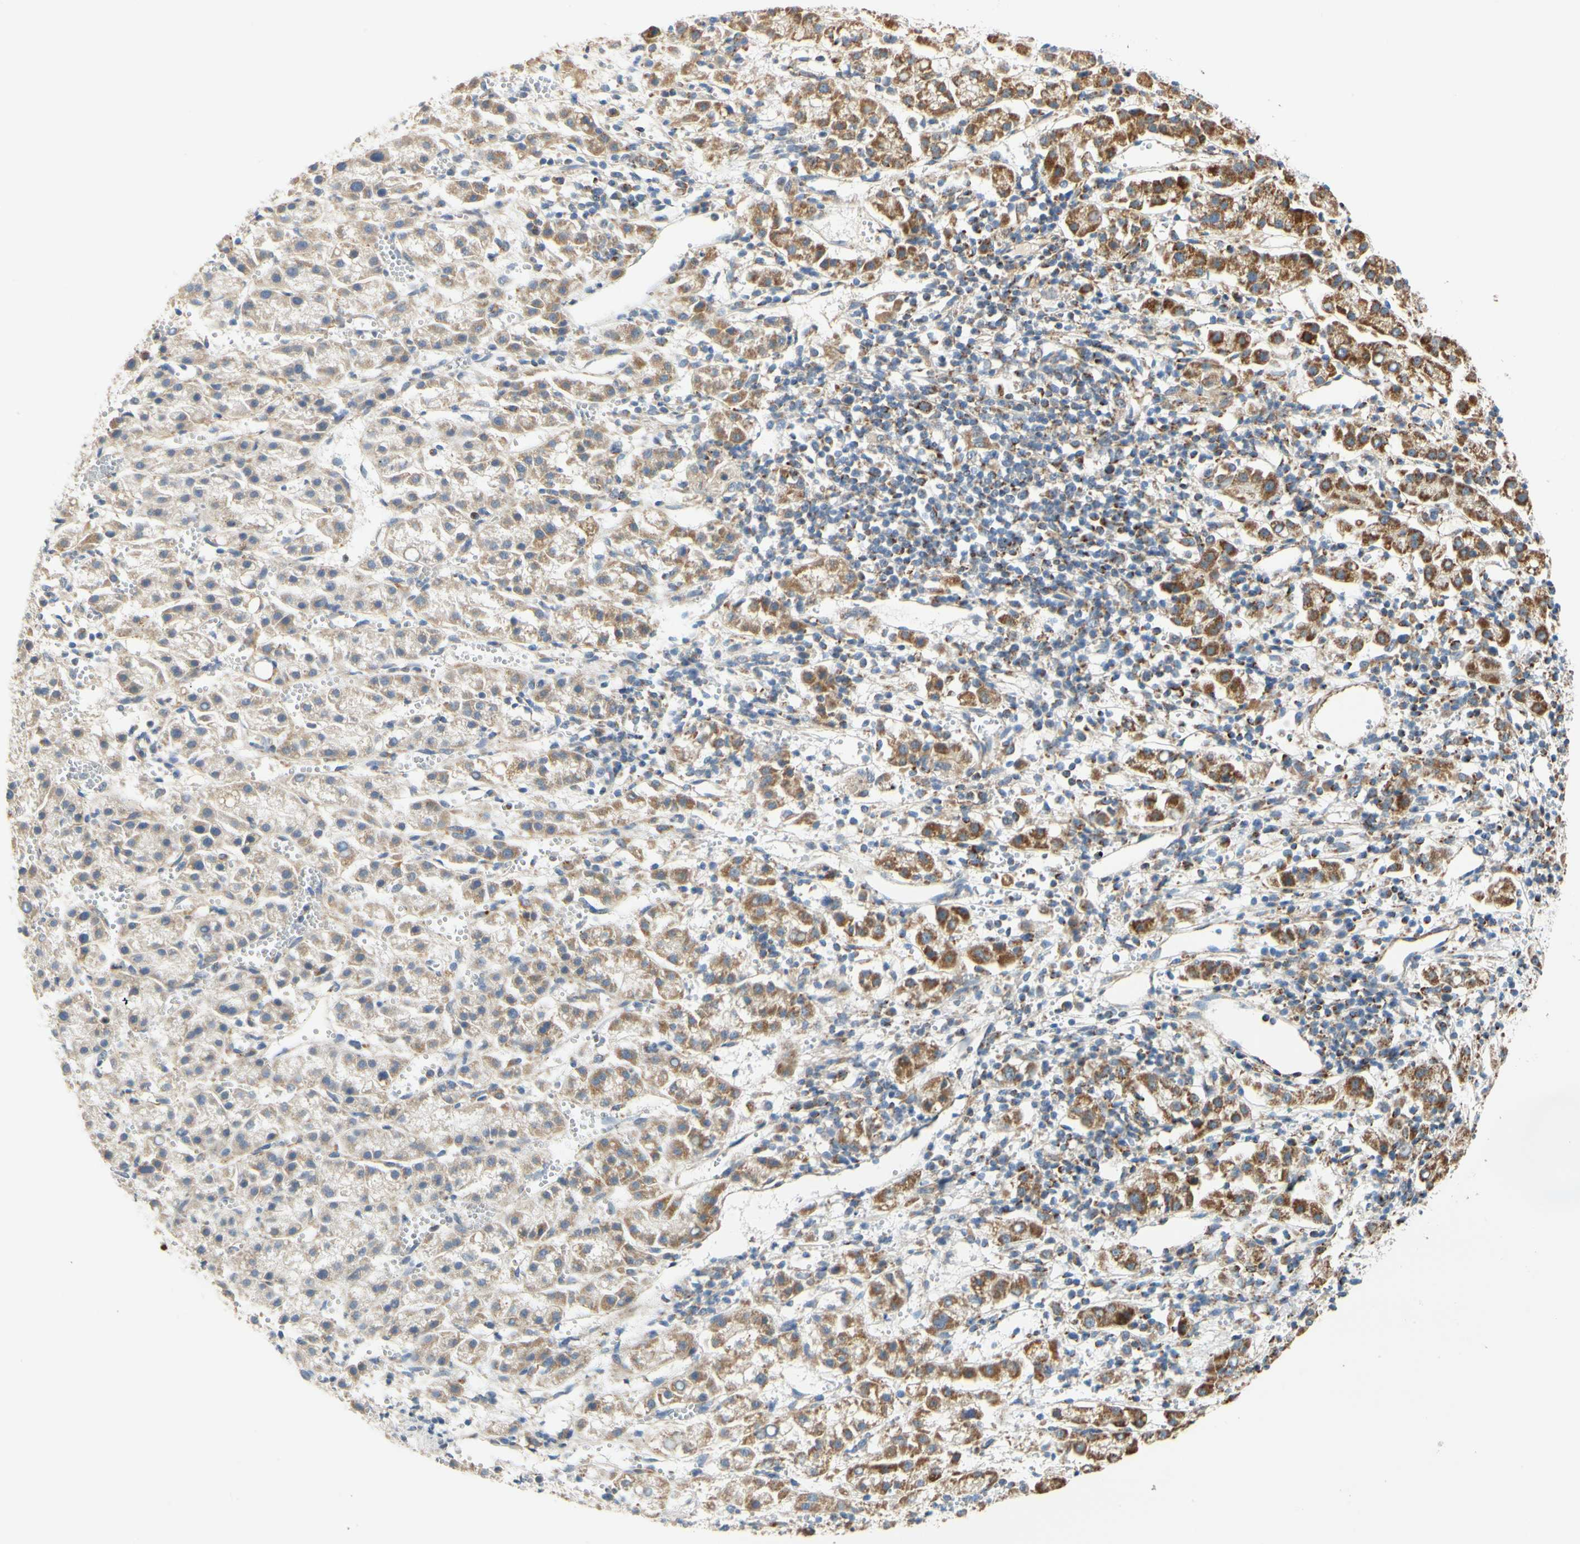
{"staining": {"intensity": "strong", "quantity": ">75%", "location": "cytoplasmic/membranous"}, "tissue": "liver cancer", "cell_type": "Tumor cells", "image_type": "cancer", "snomed": [{"axis": "morphology", "description": "Carcinoma, Hepatocellular, NOS"}, {"axis": "topography", "description": "Liver"}], "caption": "DAB immunohistochemical staining of human liver hepatocellular carcinoma displays strong cytoplasmic/membranous protein staining in approximately >75% of tumor cells.", "gene": "SFXN3", "patient": {"sex": "female", "age": 58}}